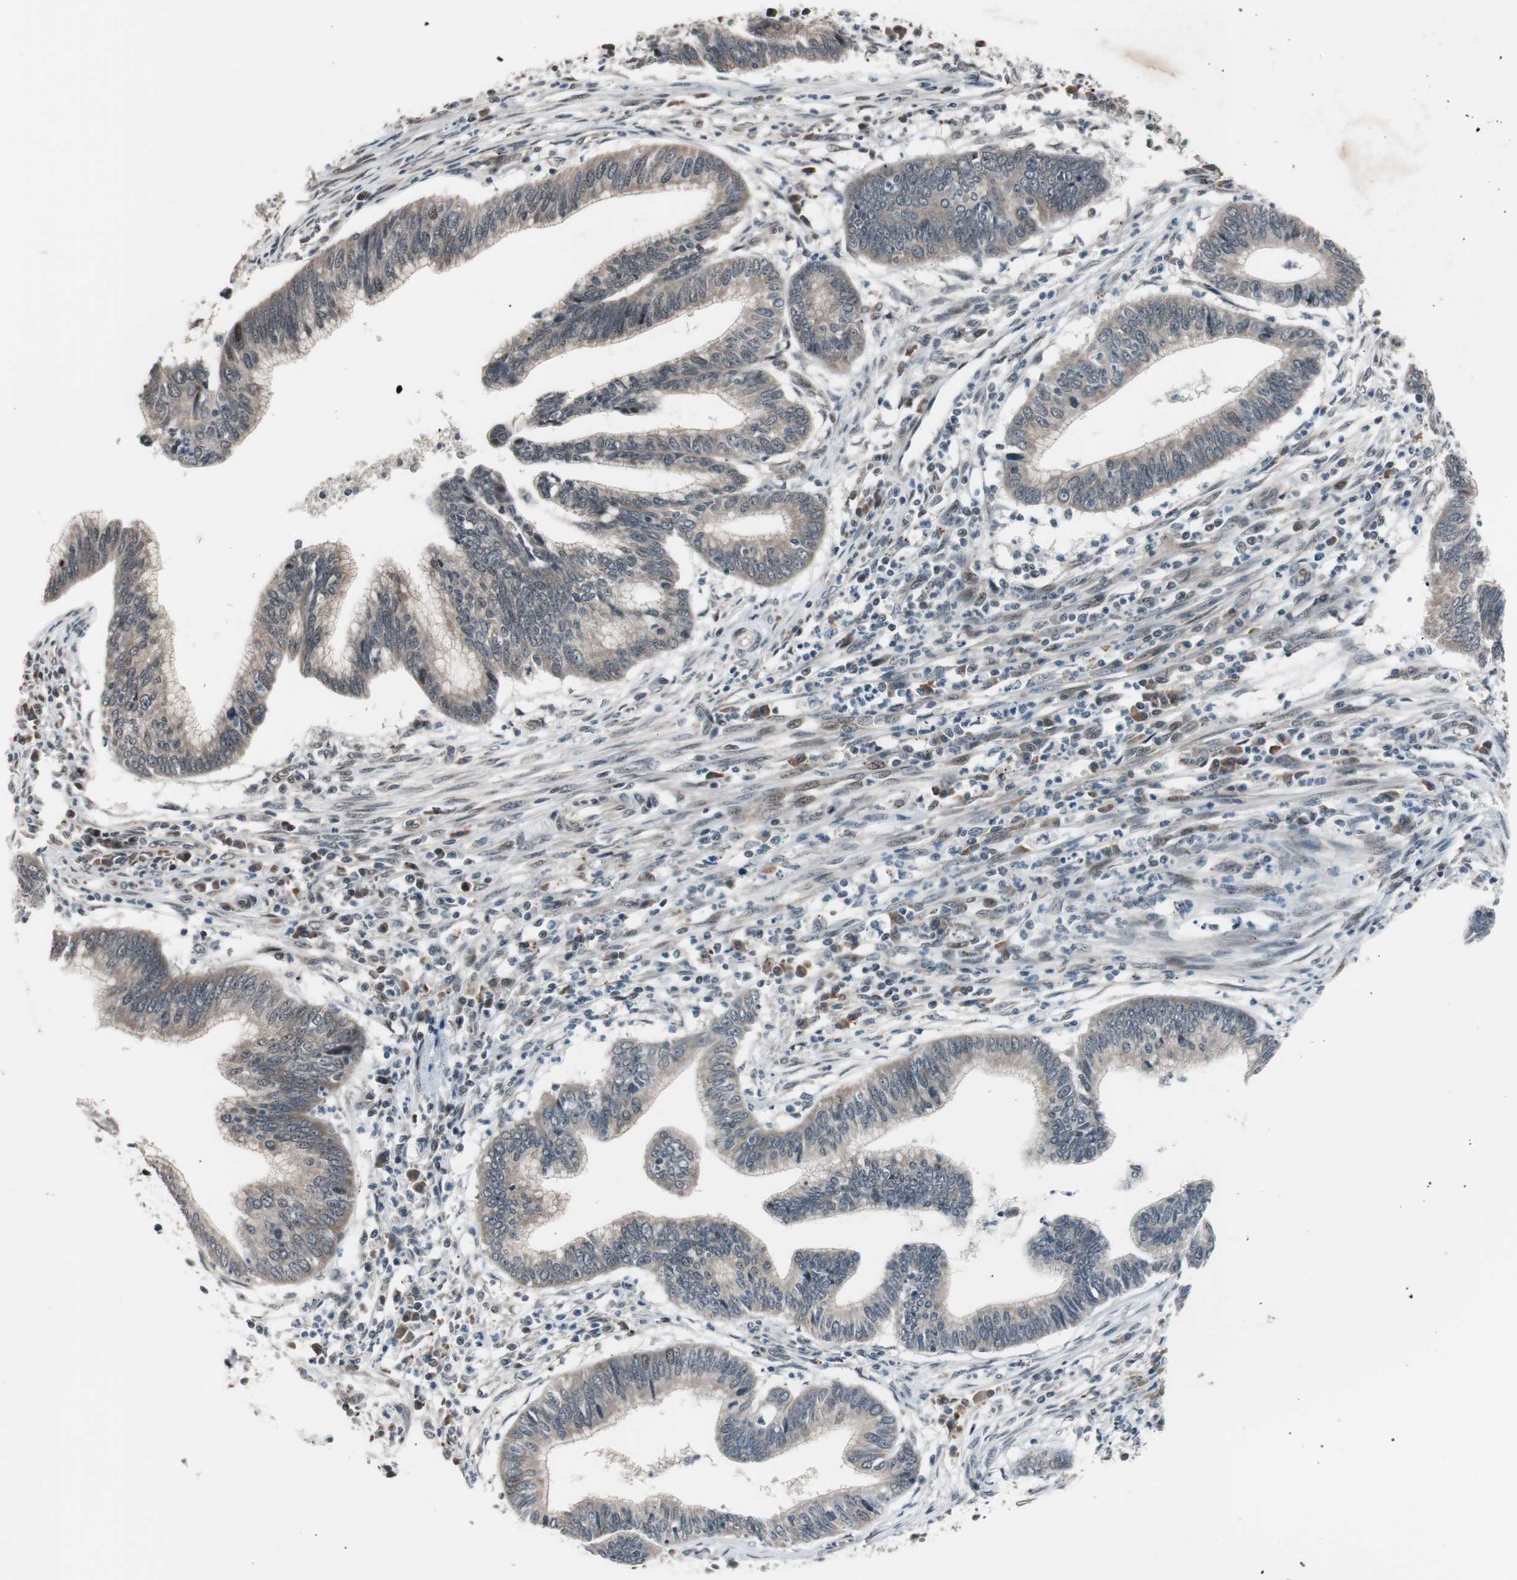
{"staining": {"intensity": "weak", "quantity": ">75%", "location": "cytoplasmic/membranous"}, "tissue": "cervical cancer", "cell_type": "Tumor cells", "image_type": "cancer", "snomed": [{"axis": "morphology", "description": "Adenocarcinoma, NOS"}, {"axis": "topography", "description": "Cervix"}], "caption": "A high-resolution image shows IHC staining of cervical cancer, which reveals weak cytoplasmic/membranous staining in about >75% of tumor cells. The staining was performed using DAB (3,3'-diaminobenzidine) to visualize the protein expression in brown, while the nuclei were stained in blue with hematoxylin (Magnification: 20x).", "gene": "BOLA1", "patient": {"sex": "female", "age": 36}}